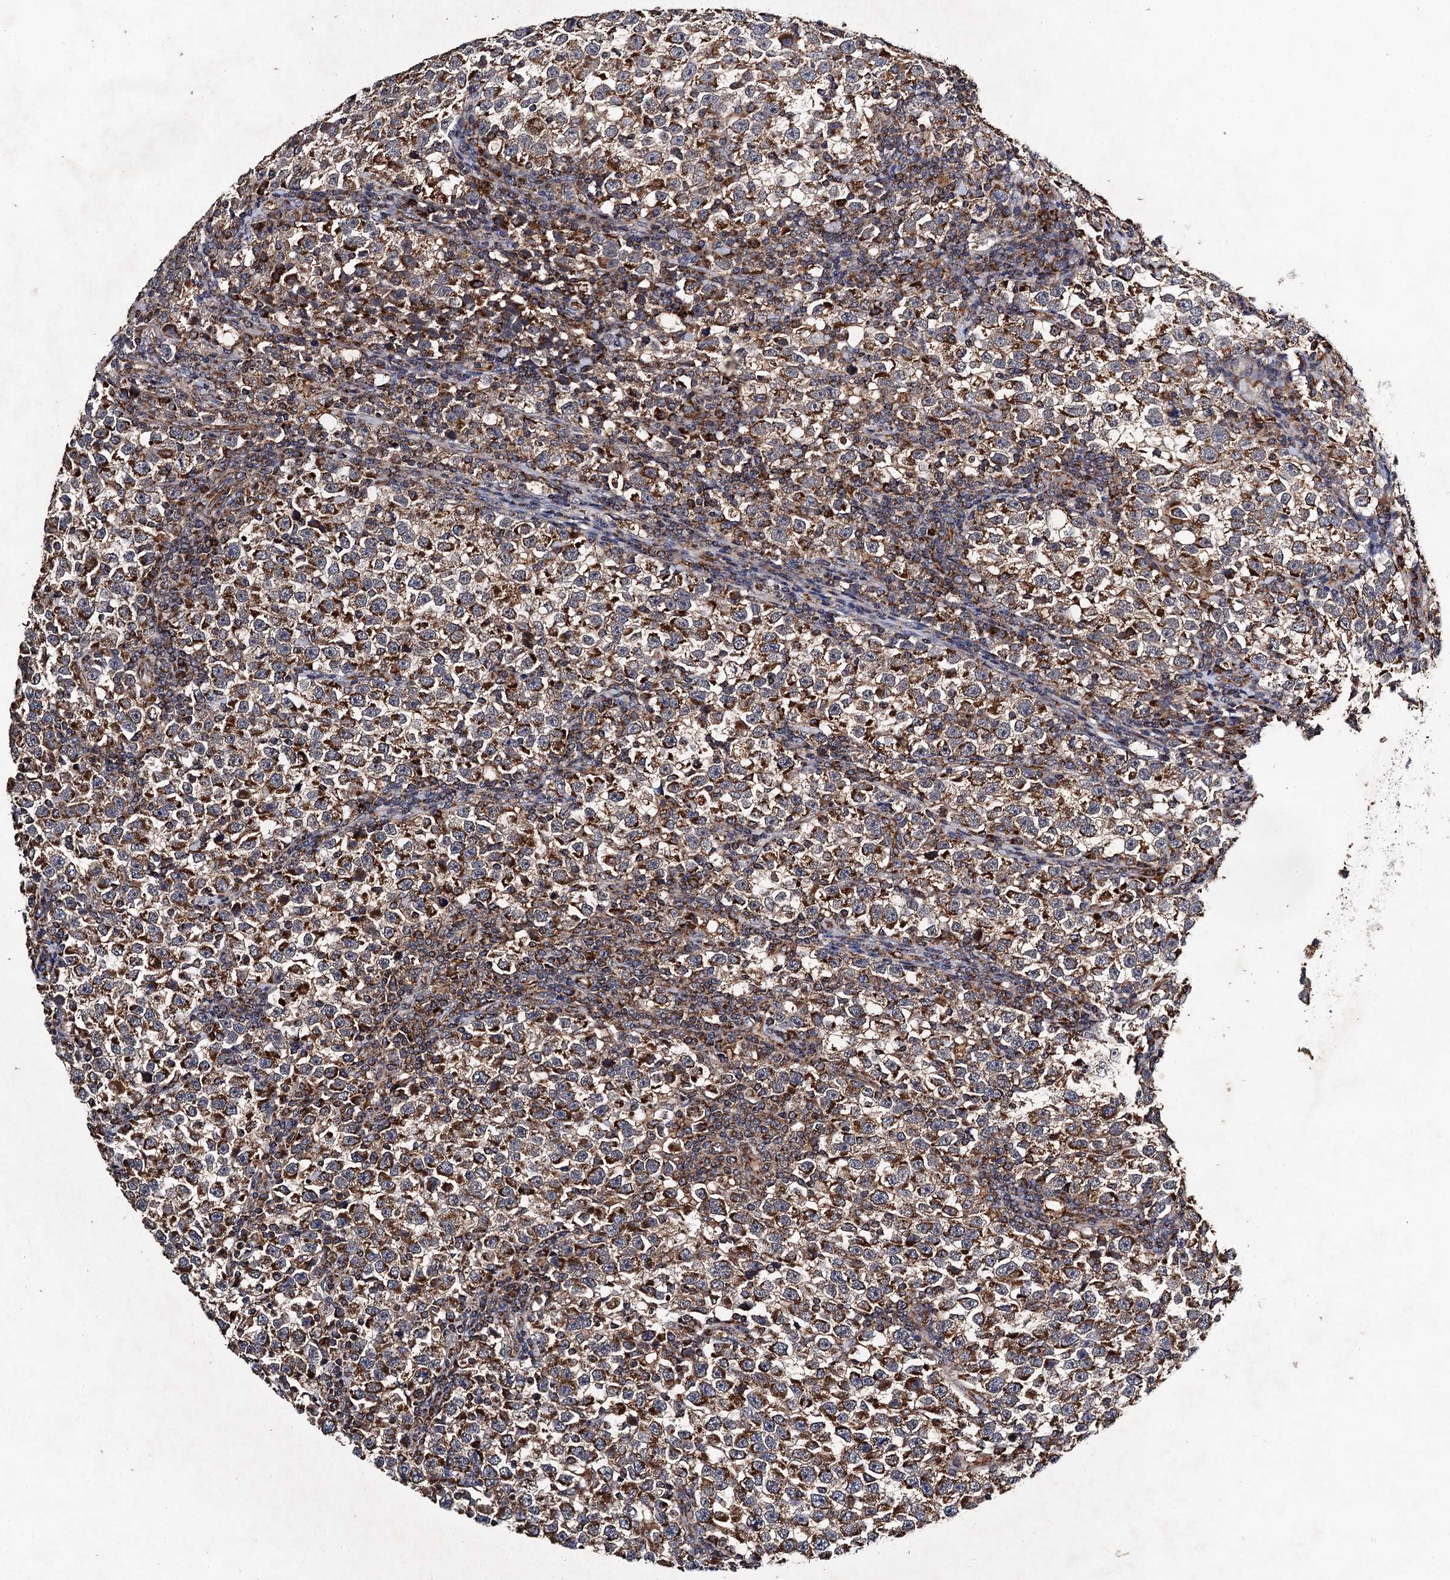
{"staining": {"intensity": "moderate", "quantity": ">75%", "location": "cytoplasmic/membranous"}, "tissue": "testis cancer", "cell_type": "Tumor cells", "image_type": "cancer", "snomed": [{"axis": "morphology", "description": "Normal tissue, NOS"}, {"axis": "morphology", "description": "Seminoma, NOS"}, {"axis": "topography", "description": "Testis"}], "caption": "Immunohistochemistry (DAB) staining of testis cancer (seminoma) exhibits moderate cytoplasmic/membranous protein positivity in about >75% of tumor cells.", "gene": "NDUFA13", "patient": {"sex": "male", "age": 43}}